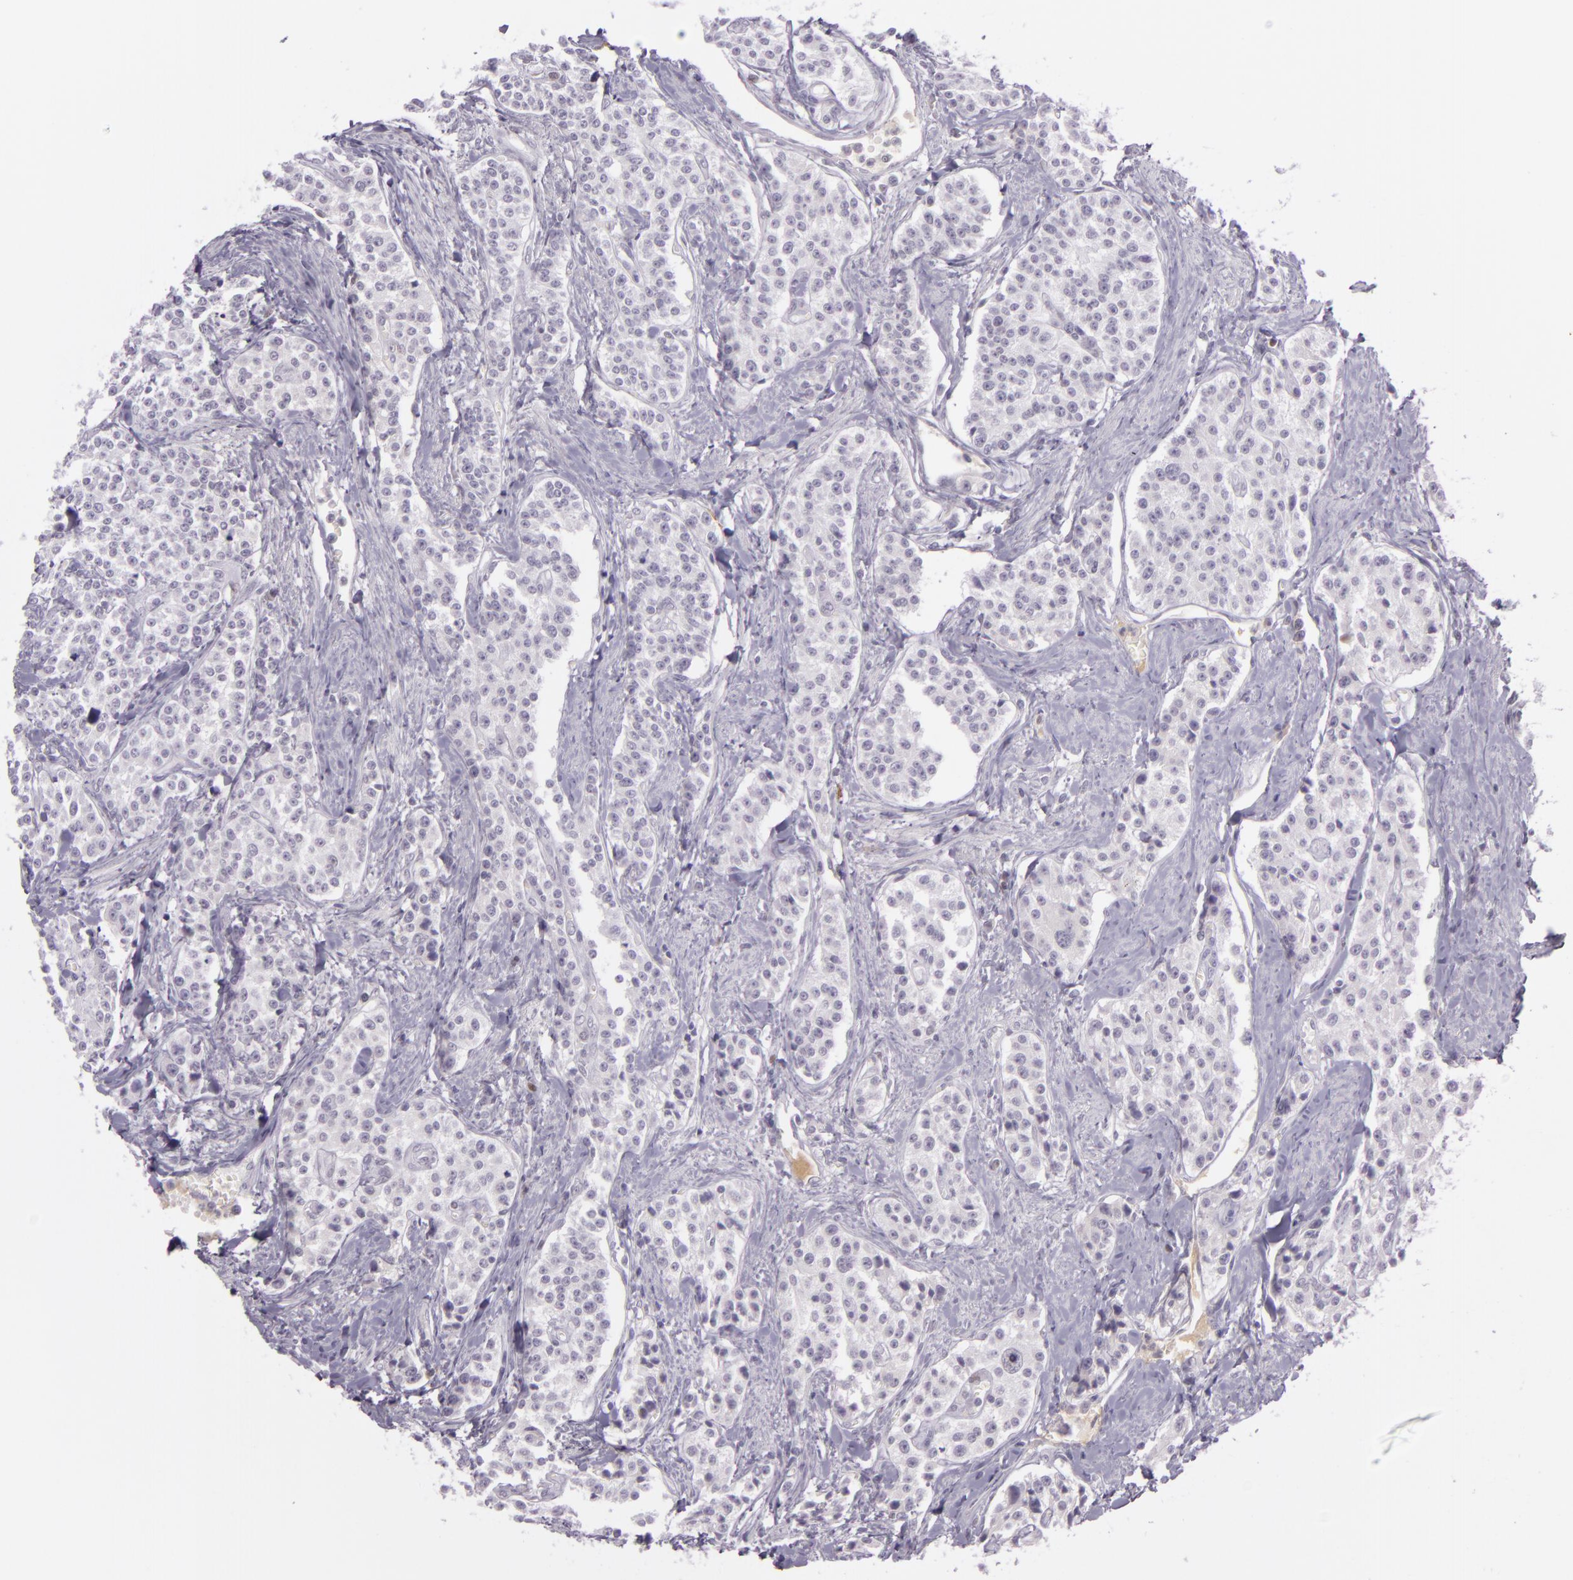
{"staining": {"intensity": "negative", "quantity": "none", "location": "none"}, "tissue": "carcinoid", "cell_type": "Tumor cells", "image_type": "cancer", "snomed": [{"axis": "morphology", "description": "Carcinoid, malignant, NOS"}, {"axis": "topography", "description": "Stomach"}], "caption": "An immunohistochemistry photomicrograph of carcinoid is shown. There is no staining in tumor cells of carcinoid.", "gene": "CHEK2", "patient": {"sex": "female", "age": 76}}